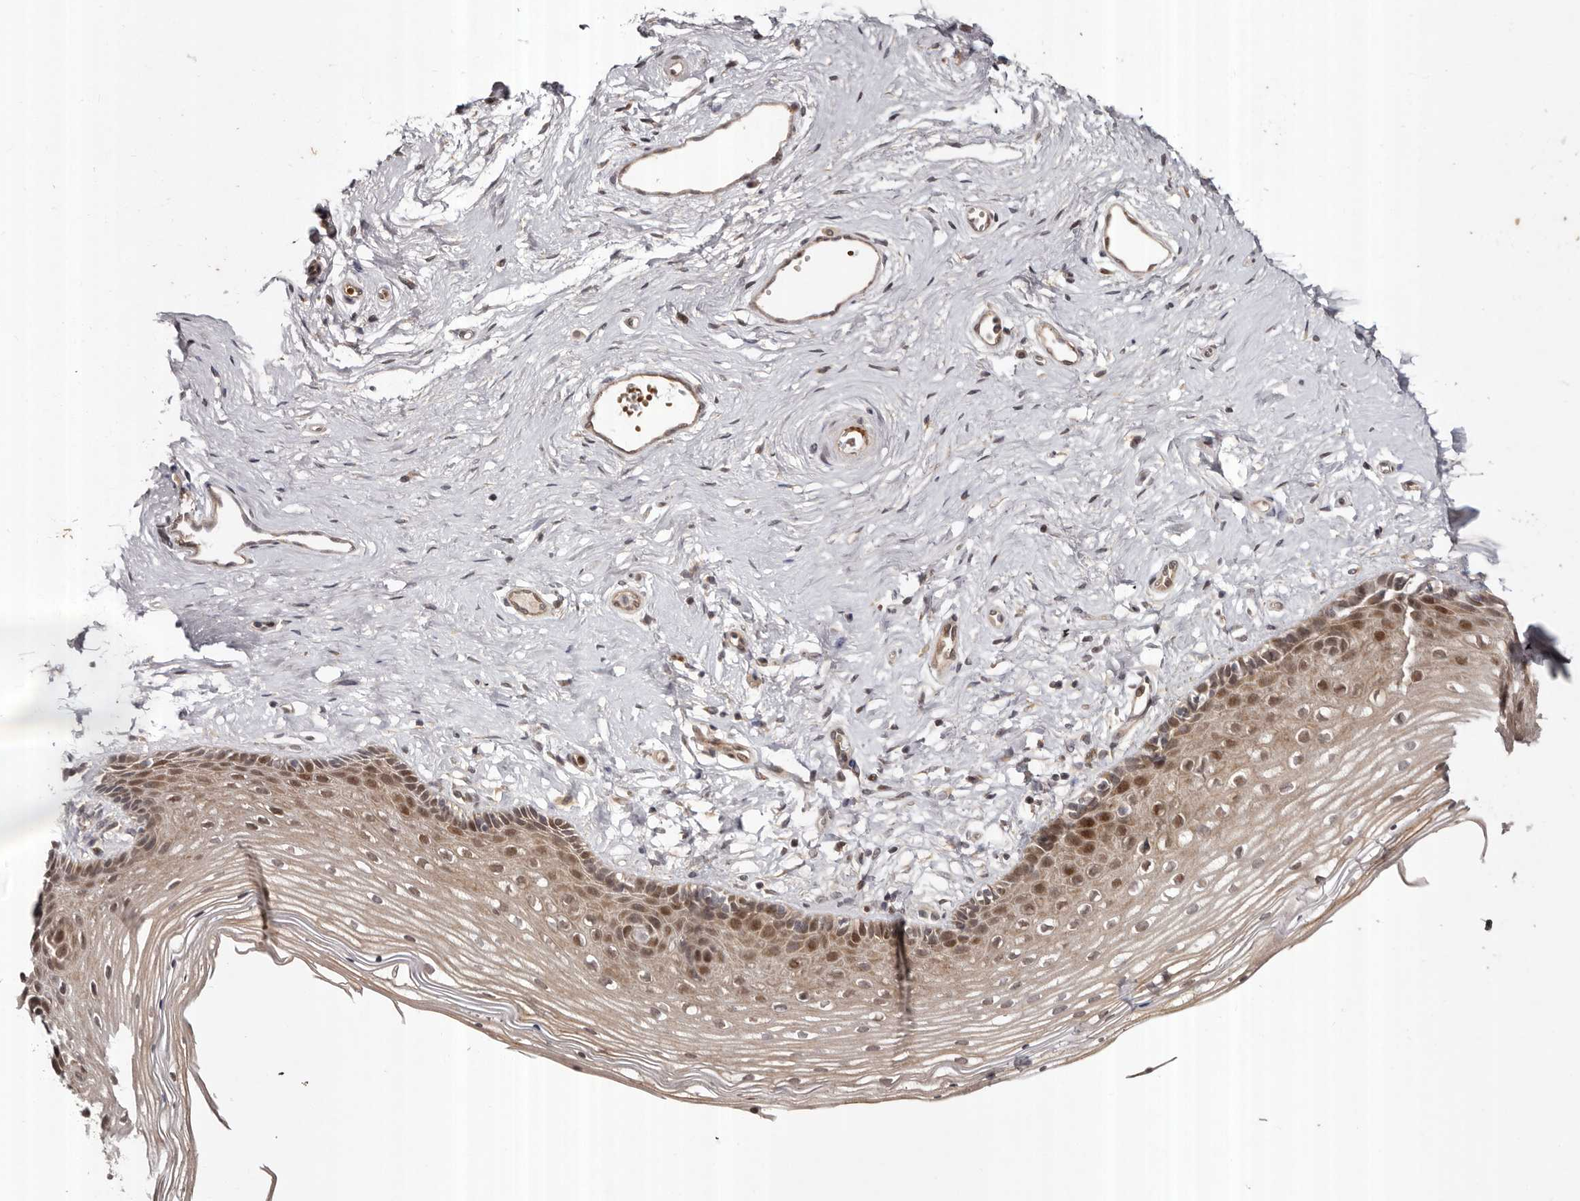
{"staining": {"intensity": "moderate", "quantity": ">75%", "location": "cytoplasmic/membranous,nuclear"}, "tissue": "vagina", "cell_type": "Squamous epithelial cells", "image_type": "normal", "snomed": [{"axis": "morphology", "description": "Normal tissue, NOS"}, {"axis": "topography", "description": "Vagina"}], "caption": "The photomicrograph reveals staining of normal vagina, revealing moderate cytoplasmic/membranous,nuclear protein expression (brown color) within squamous epithelial cells. (DAB = brown stain, brightfield microscopy at high magnification).", "gene": "ABL1", "patient": {"sex": "female", "age": 46}}